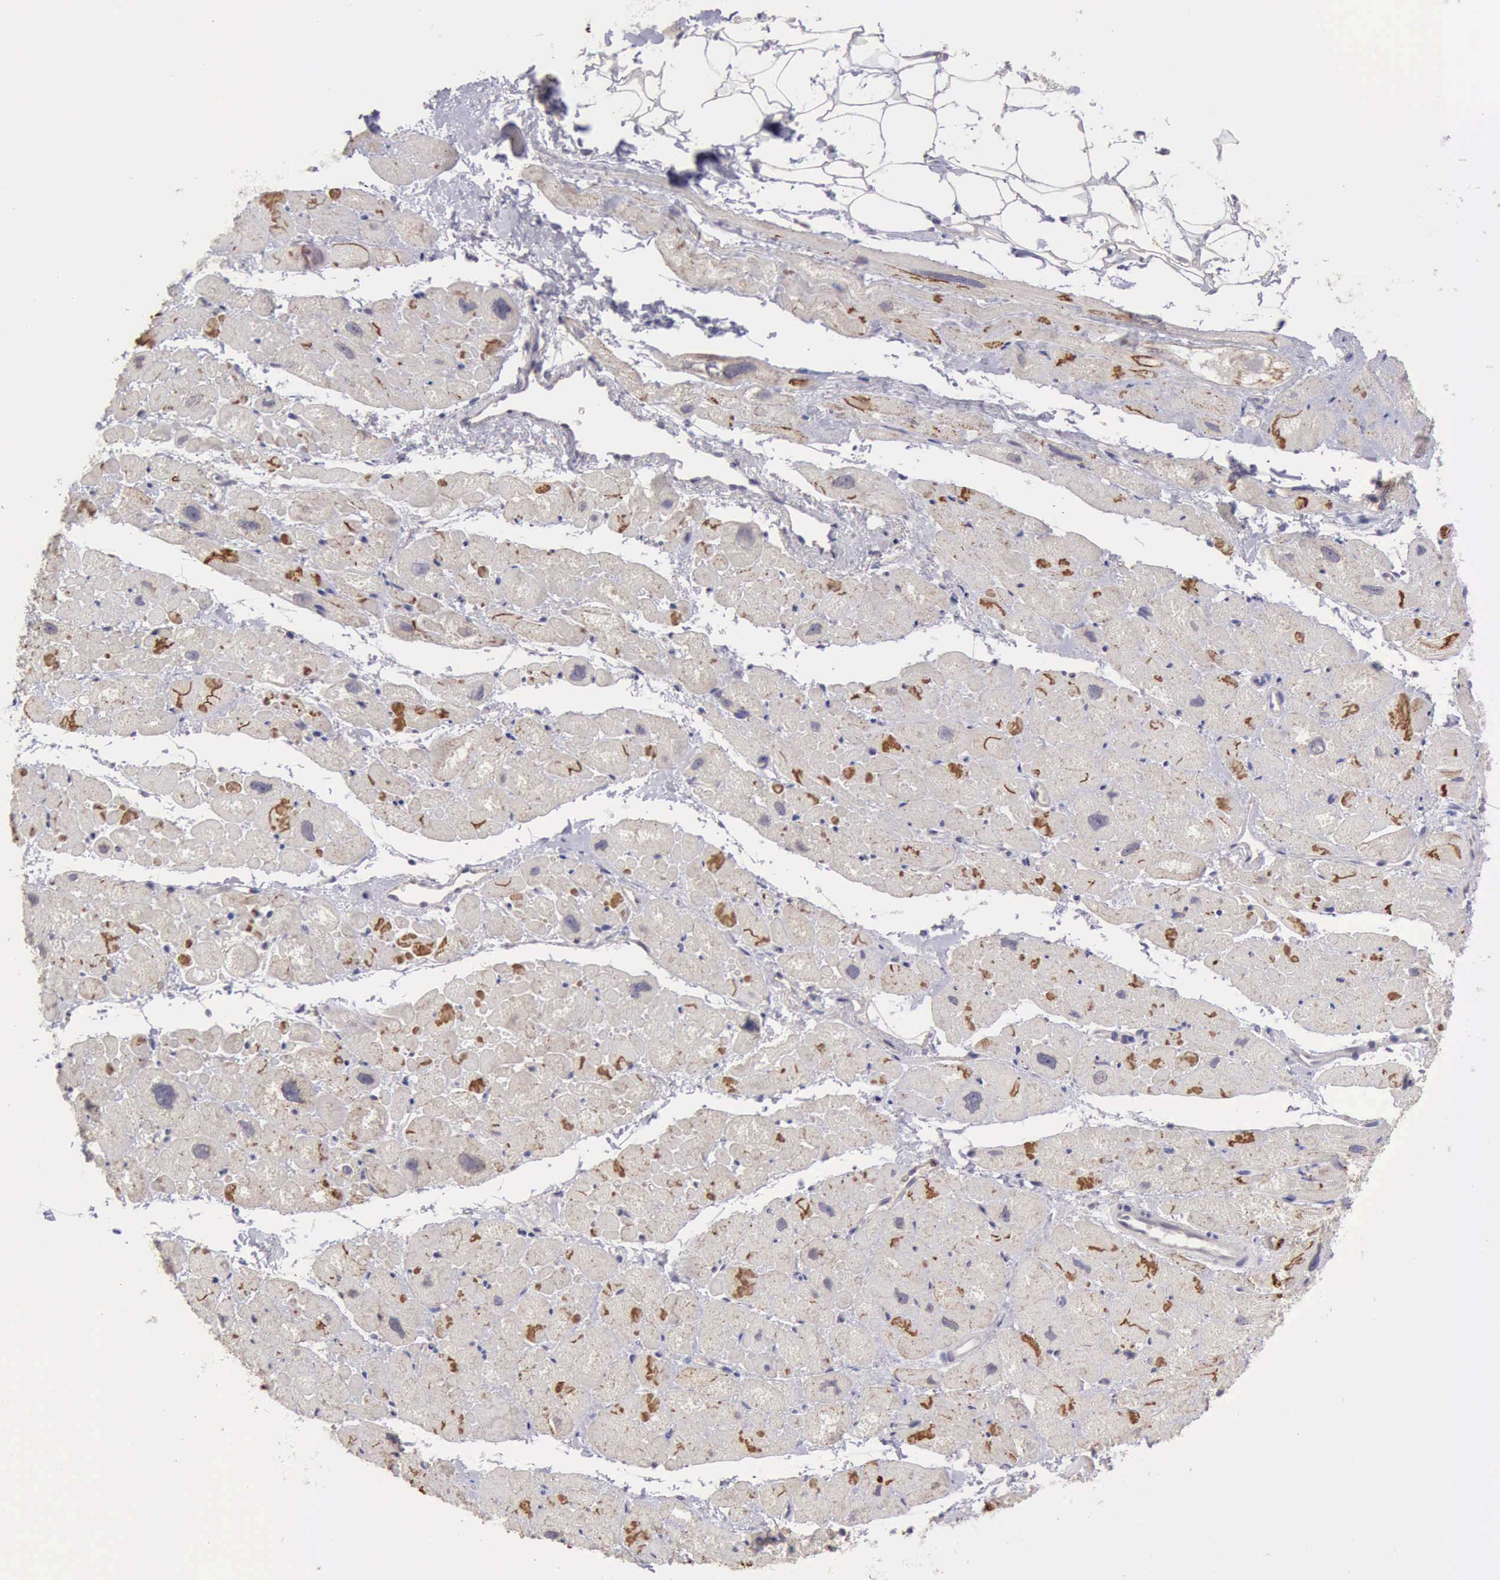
{"staining": {"intensity": "moderate", "quantity": "25%-75%", "location": "cytoplasmic/membranous"}, "tissue": "heart muscle", "cell_type": "Cardiomyocytes", "image_type": "normal", "snomed": [{"axis": "morphology", "description": "Normal tissue, NOS"}, {"axis": "topography", "description": "Heart"}], "caption": "A brown stain shows moderate cytoplasmic/membranous positivity of a protein in cardiomyocytes of benign heart muscle. (Stains: DAB in brown, nuclei in blue, Microscopy: brightfield microscopy at high magnification).", "gene": "KCND1", "patient": {"sex": "male", "age": 49}}